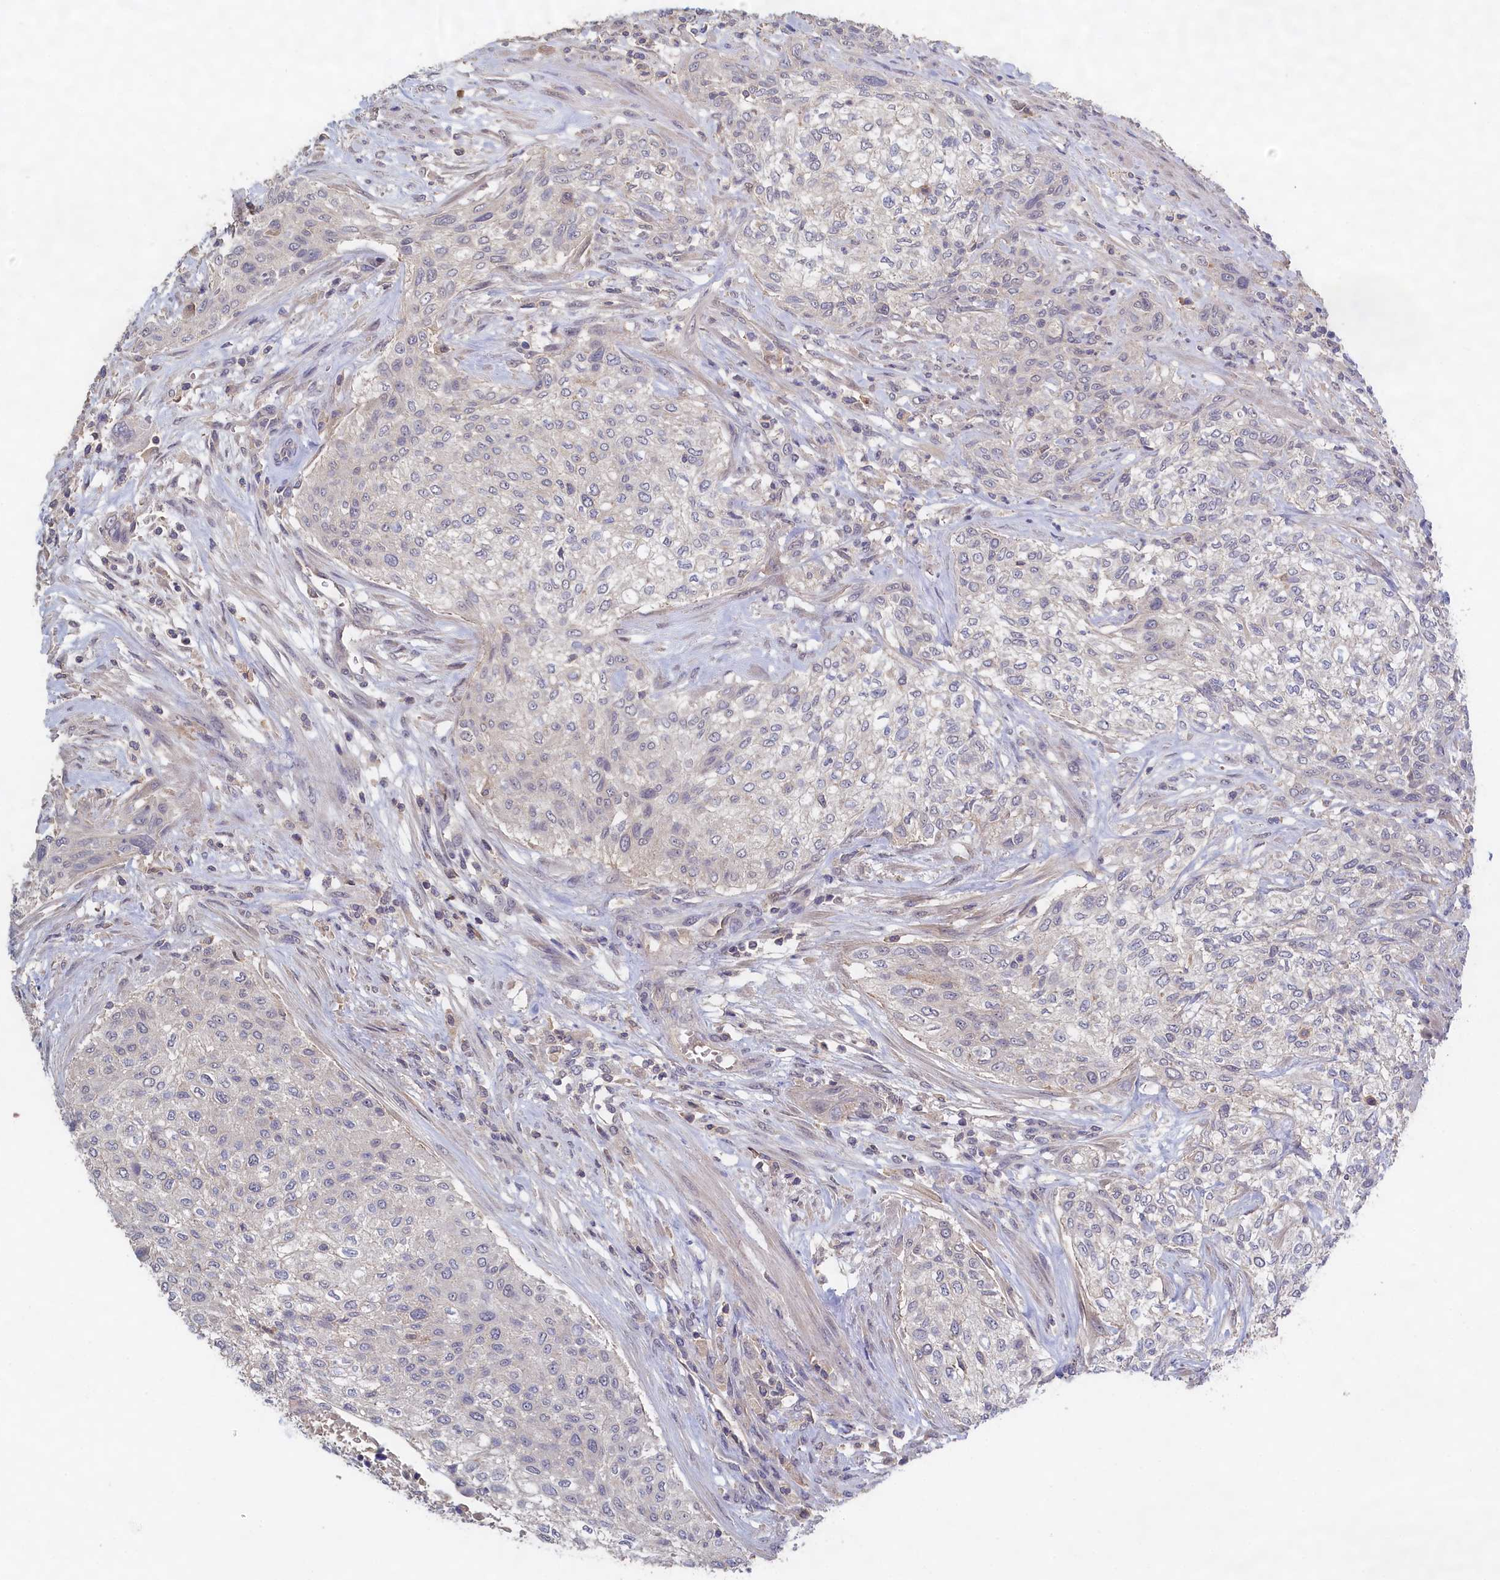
{"staining": {"intensity": "negative", "quantity": "none", "location": "none"}, "tissue": "urothelial cancer", "cell_type": "Tumor cells", "image_type": "cancer", "snomed": [{"axis": "morphology", "description": "Normal tissue, NOS"}, {"axis": "morphology", "description": "Urothelial carcinoma, NOS"}, {"axis": "topography", "description": "Urinary bladder"}, {"axis": "topography", "description": "Peripheral nerve tissue"}], "caption": "Photomicrograph shows no protein positivity in tumor cells of transitional cell carcinoma tissue.", "gene": "CELF5", "patient": {"sex": "male", "age": 35}}